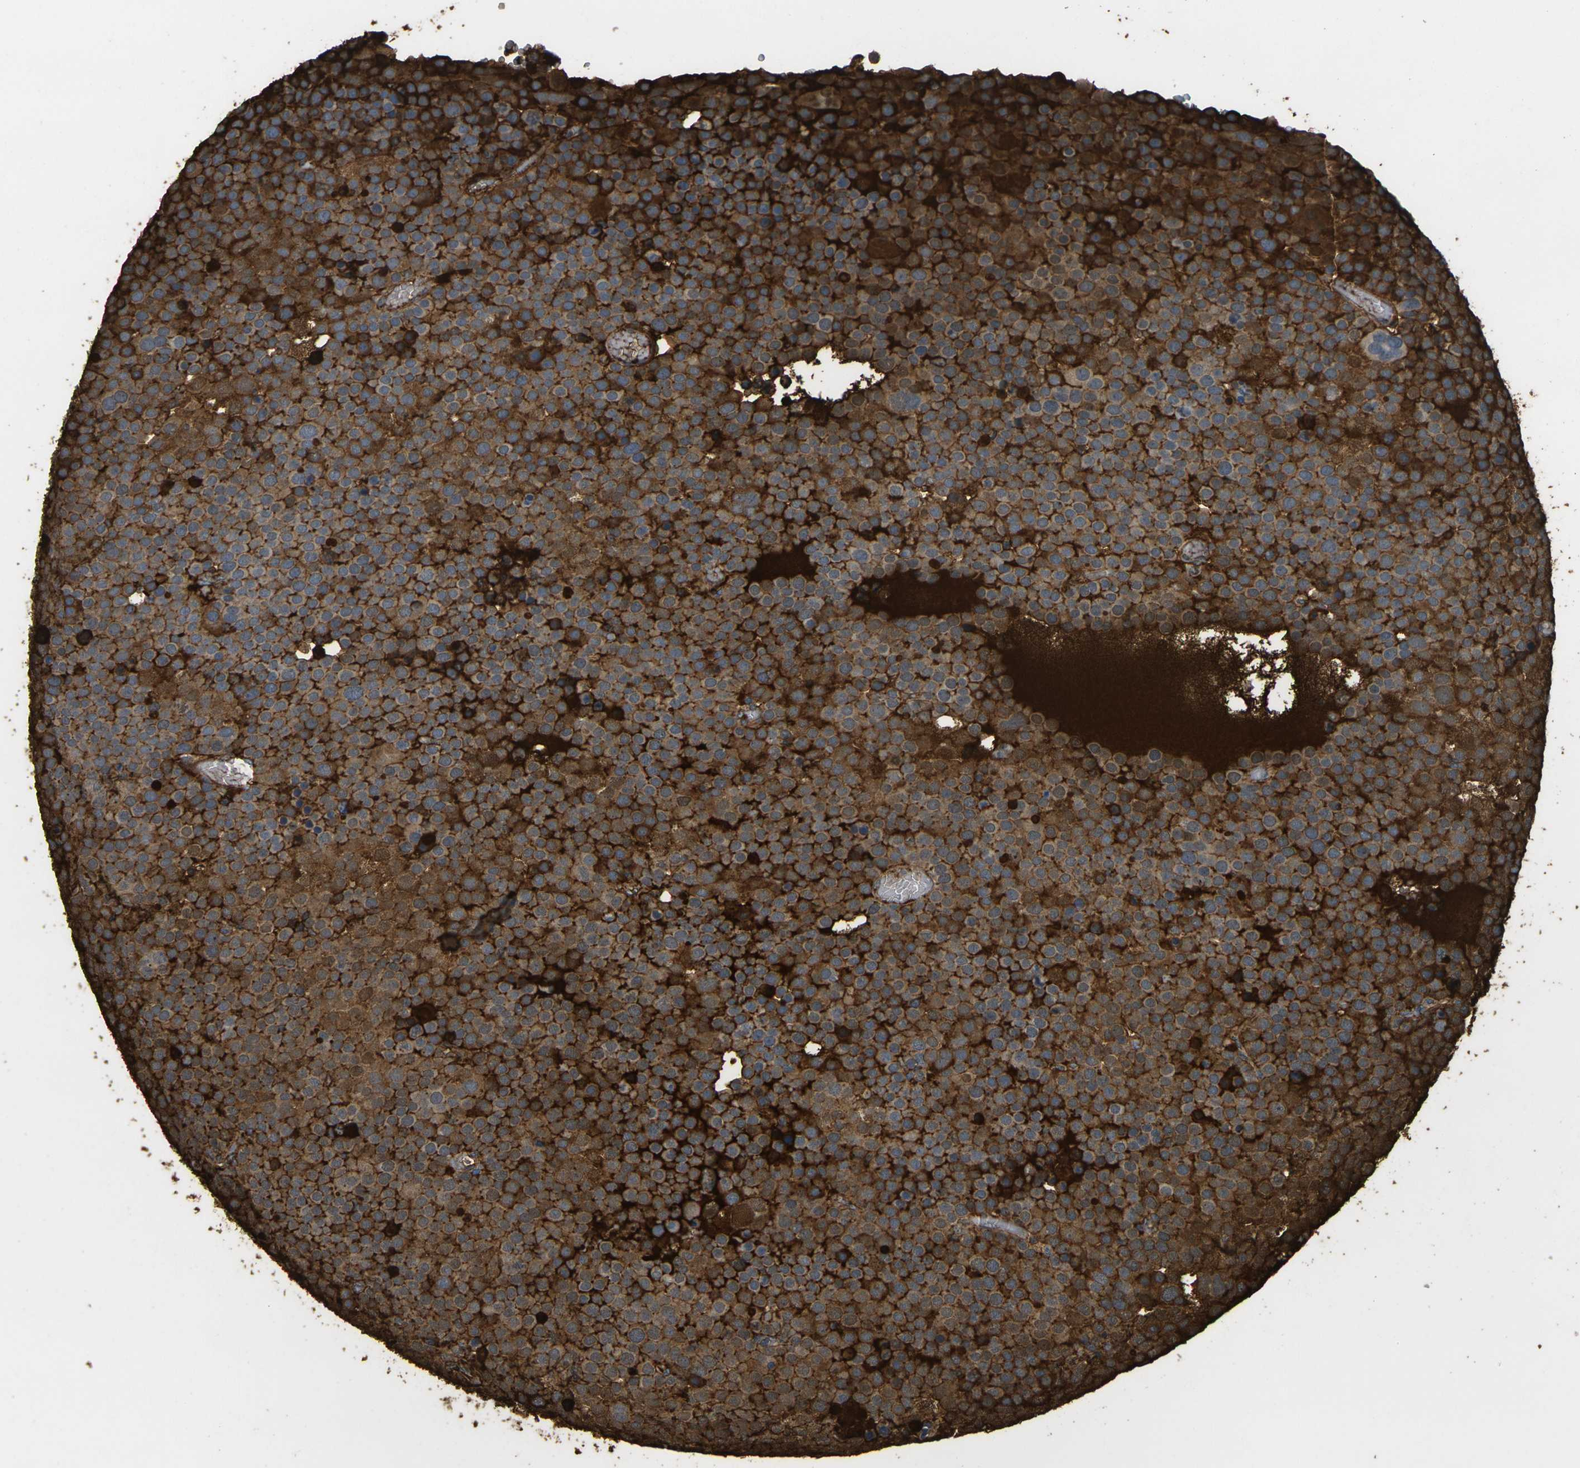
{"staining": {"intensity": "strong", "quantity": ">75%", "location": "cytoplasmic/membranous"}, "tissue": "testis cancer", "cell_type": "Tumor cells", "image_type": "cancer", "snomed": [{"axis": "morphology", "description": "Seminoma, NOS"}, {"axis": "topography", "description": "Testis"}], "caption": "Protein expression analysis of testis seminoma exhibits strong cytoplasmic/membranous expression in about >75% of tumor cells.", "gene": "PLCD1", "patient": {"sex": "male", "age": 71}}